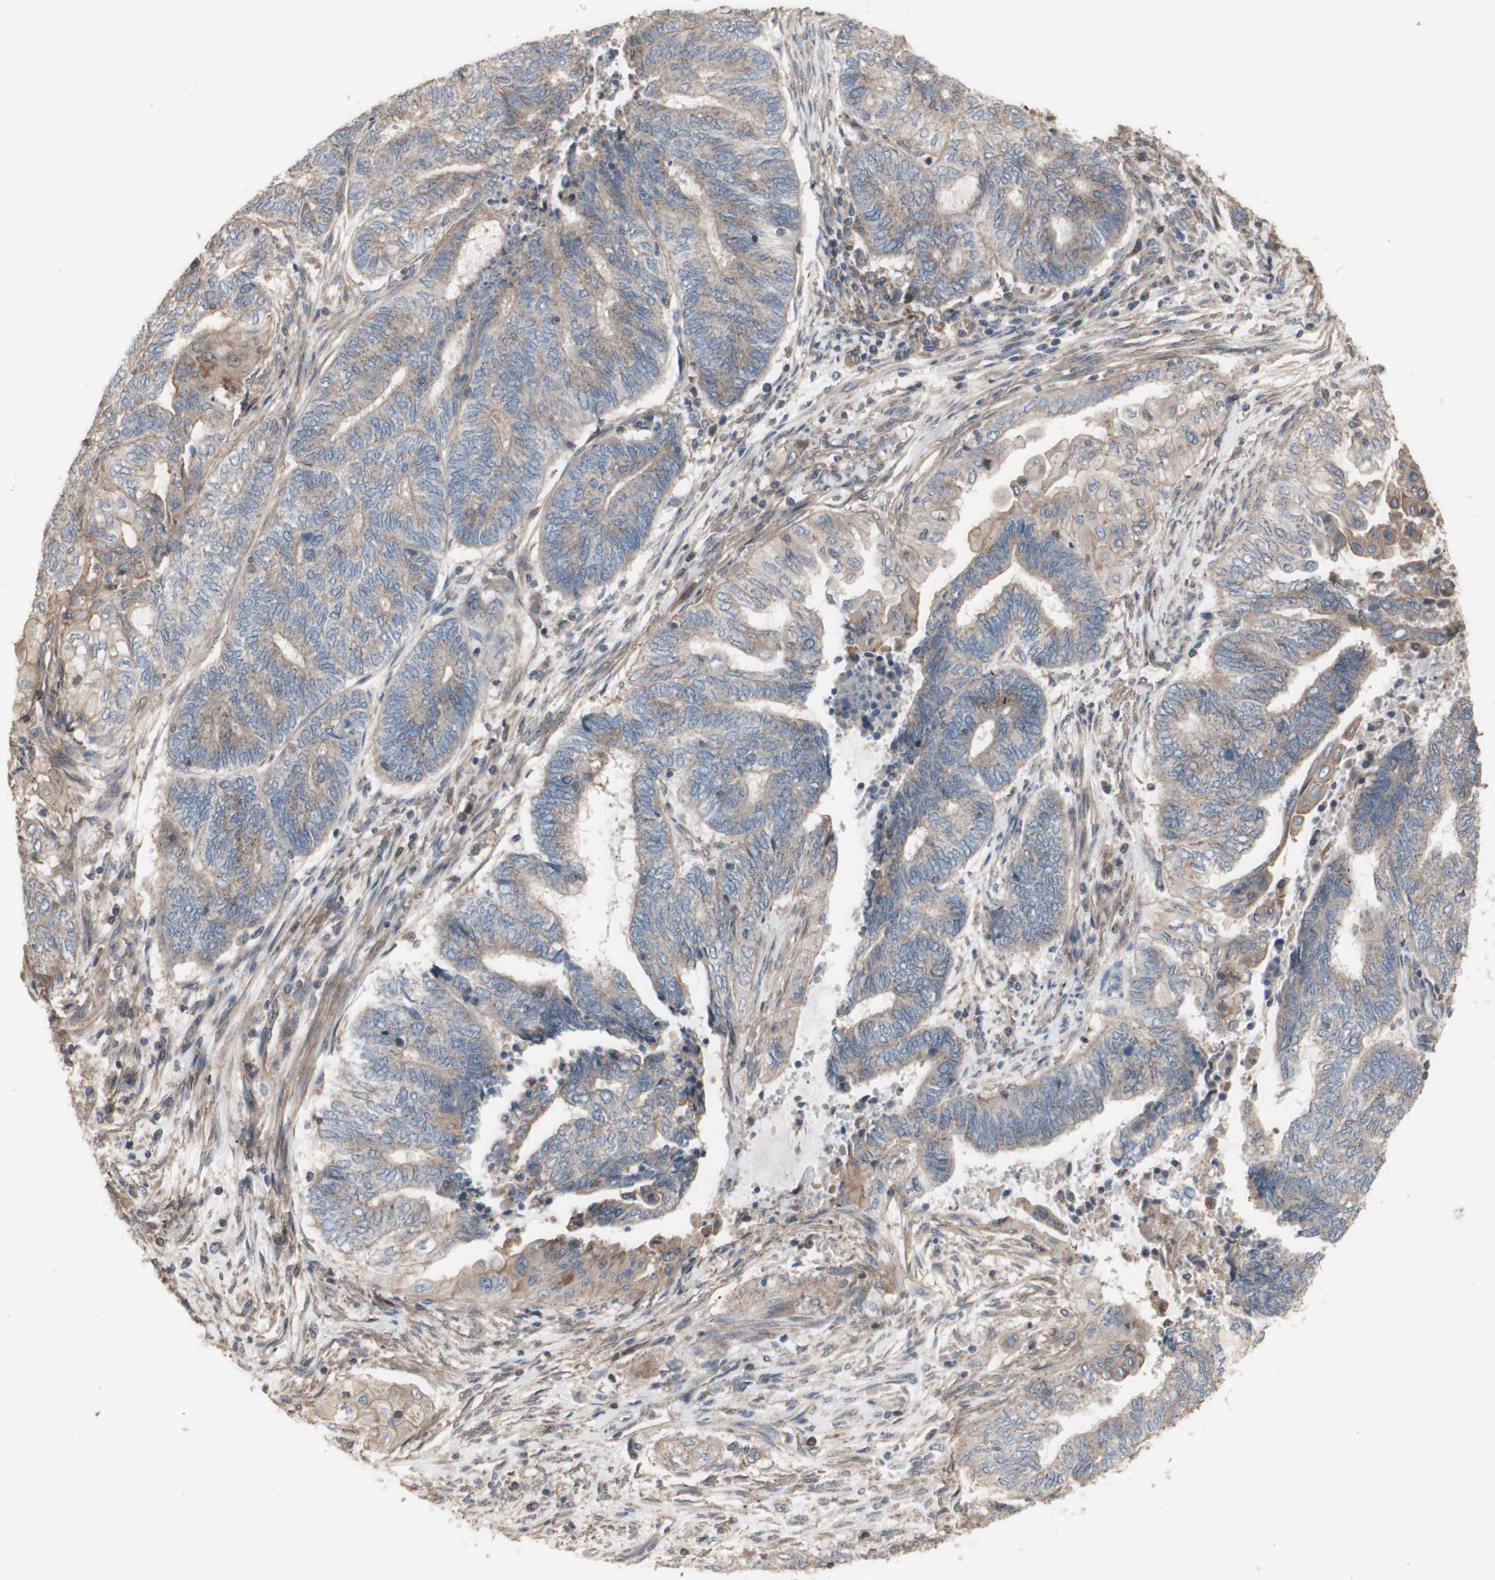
{"staining": {"intensity": "weak", "quantity": ">75%", "location": "cytoplasmic/membranous"}, "tissue": "endometrial cancer", "cell_type": "Tumor cells", "image_type": "cancer", "snomed": [{"axis": "morphology", "description": "Adenocarcinoma, NOS"}, {"axis": "topography", "description": "Uterus"}, {"axis": "topography", "description": "Endometrium"}], "caption": "Human endometrial adenocarcinoma stained with a protein marker exhibits weak staining in tumor cells.", "gene": "COPB1", "patient": {"sex": "female", "age": 70}}